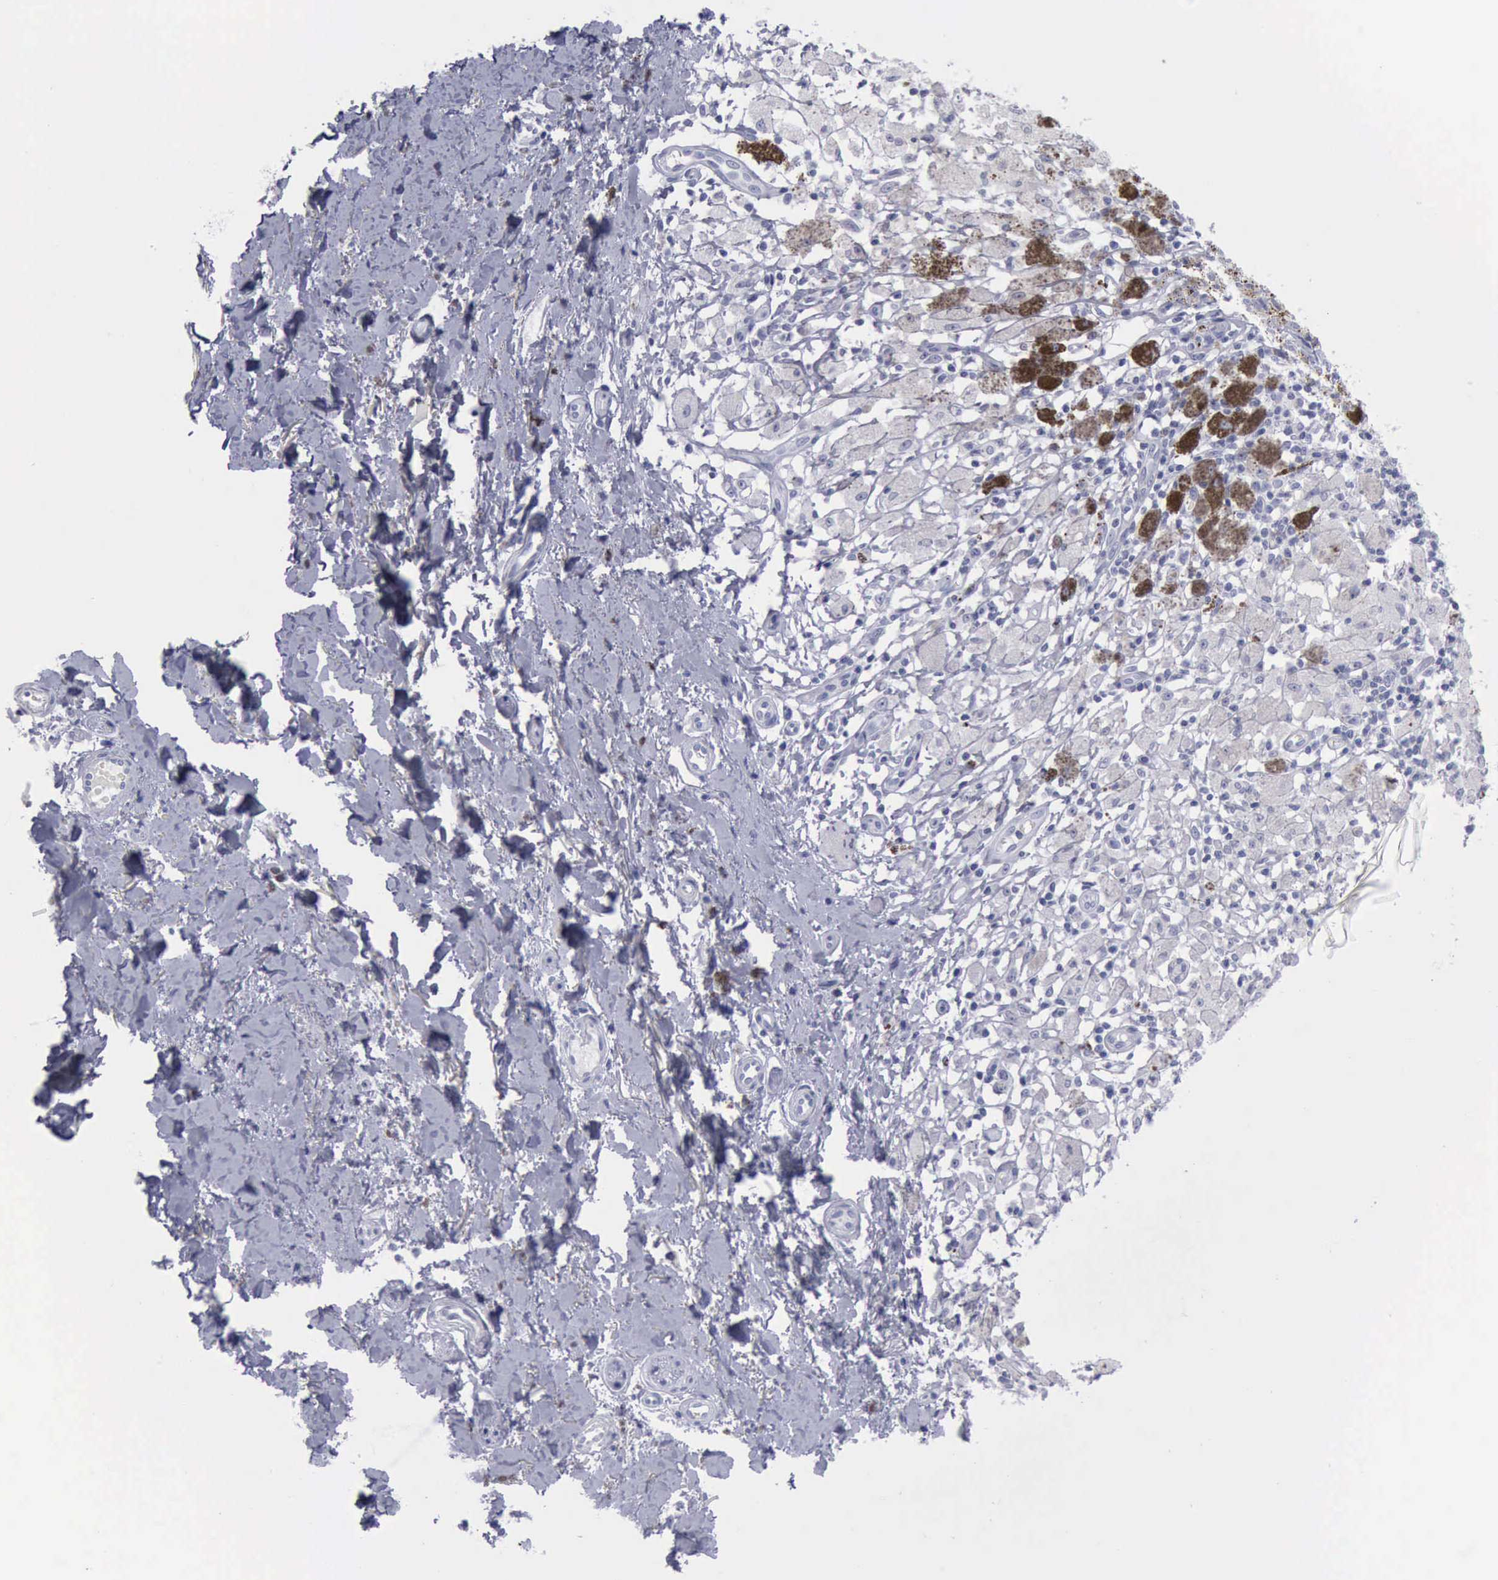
{"staining": {"intensity": "negative", "quantity": "none", "location": "none"}, "tissue": "melanoma", "cell_type": "Tumor cells", "image_type": "cancer", "snomed": [{"axis": "morphology", "description": "Malignant melanoma, NOS"}, {"axis": "topography", "description": "Skin"}], "caption": "Tumor cells are negative for protein expression in human melanoma.", "gene": "KRT13", "patient": {"sex": "male", "age": 45}}